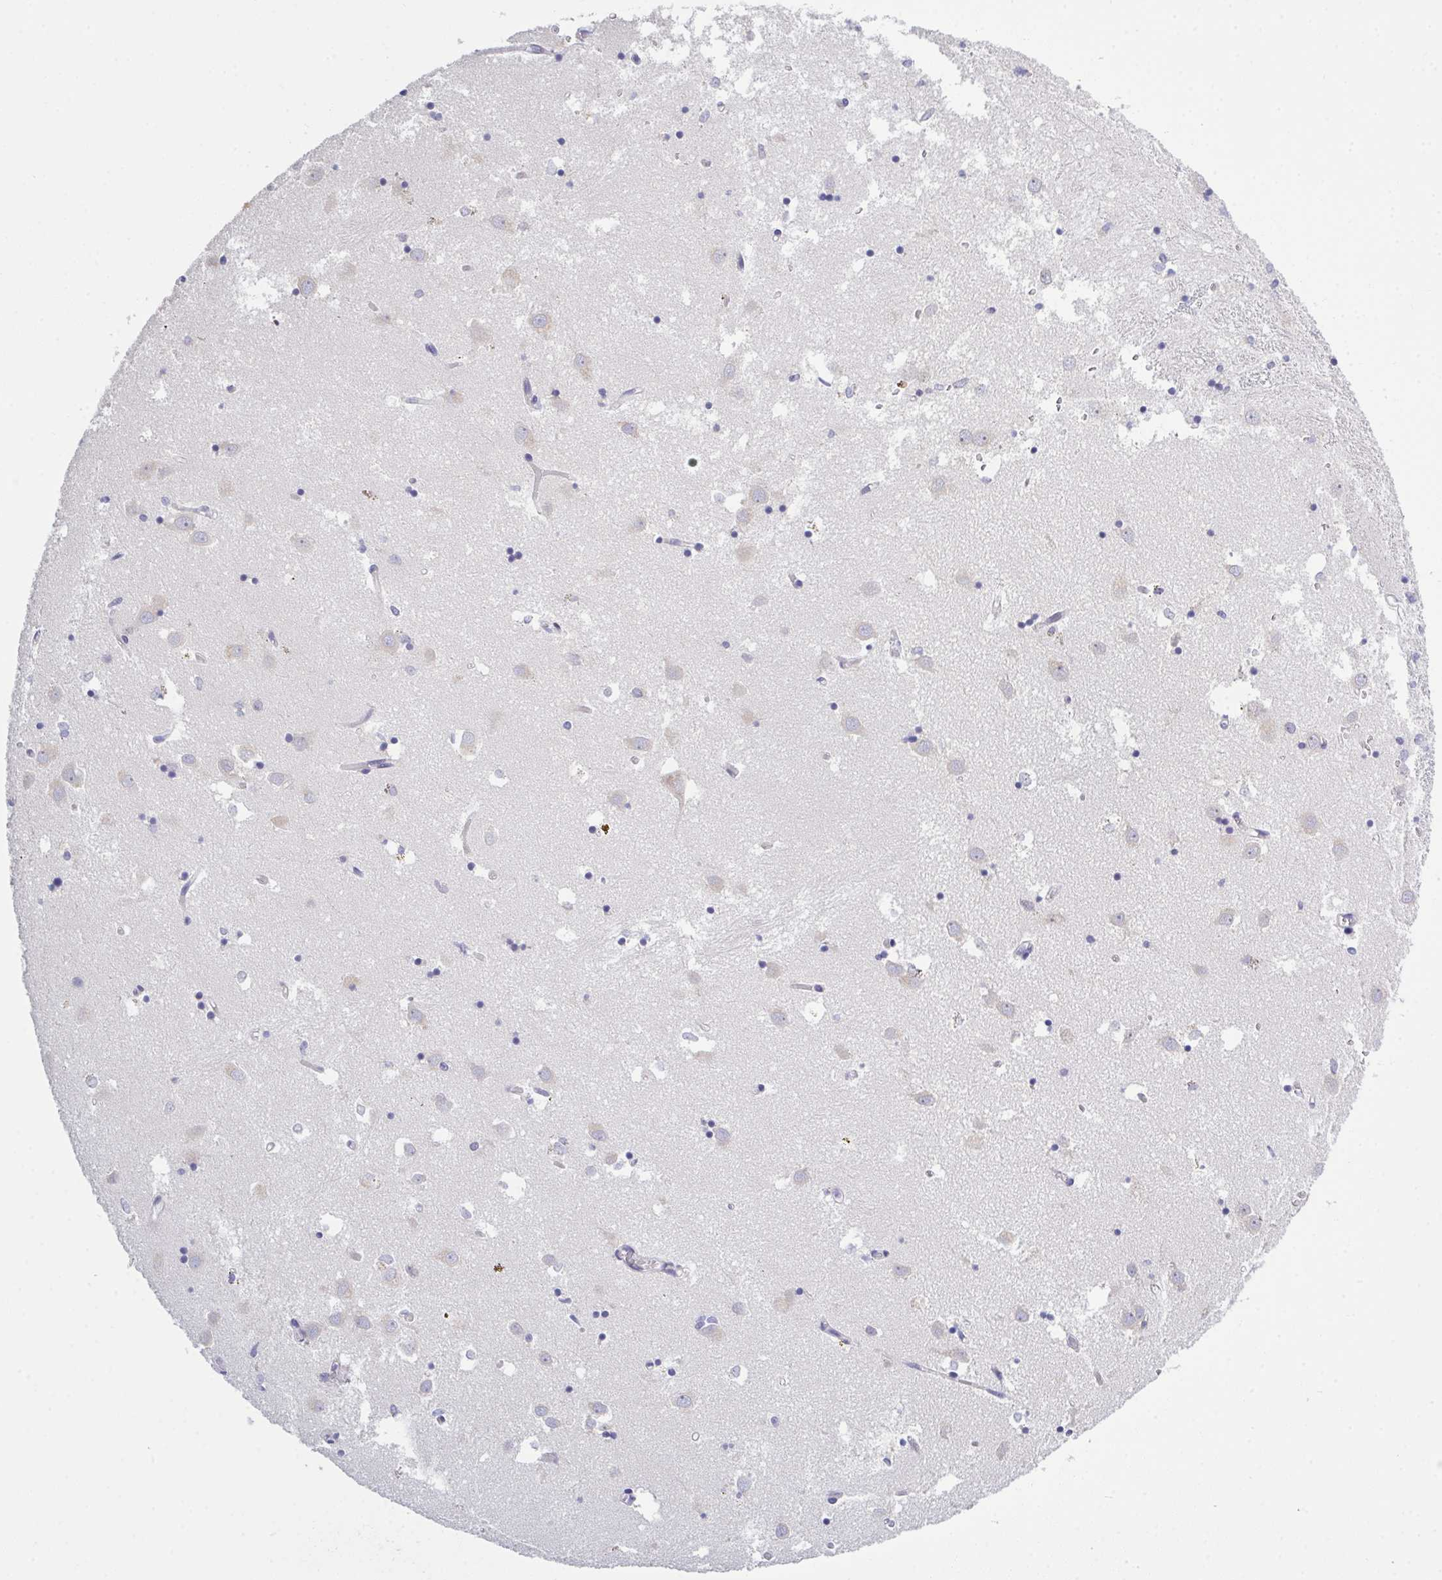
{"staining": {"intensity": "negative", "quantity": "none", "location": "none"}, "tissue": "caudate", "cell_type": "Glial cells", "image_type": "normal", "snomed": [{"axis": "morphology", "description": "Normal tissue, NOS"}, {"axis": "topography", "description": "Lateral ventricle wall"}], "caption": "DAB (3,3'-diaminobenzidine) immunohistochemical staining of unremarkable human caudate demonstrates no significant staining in glial cells. Brightfield microscopy of immunohistochemistry stained with DAB (brown) and hematoxylin (blue), captured at high magnification.", "gene": "LRRC58", "patient": {"sex": "male", "age": 70}}